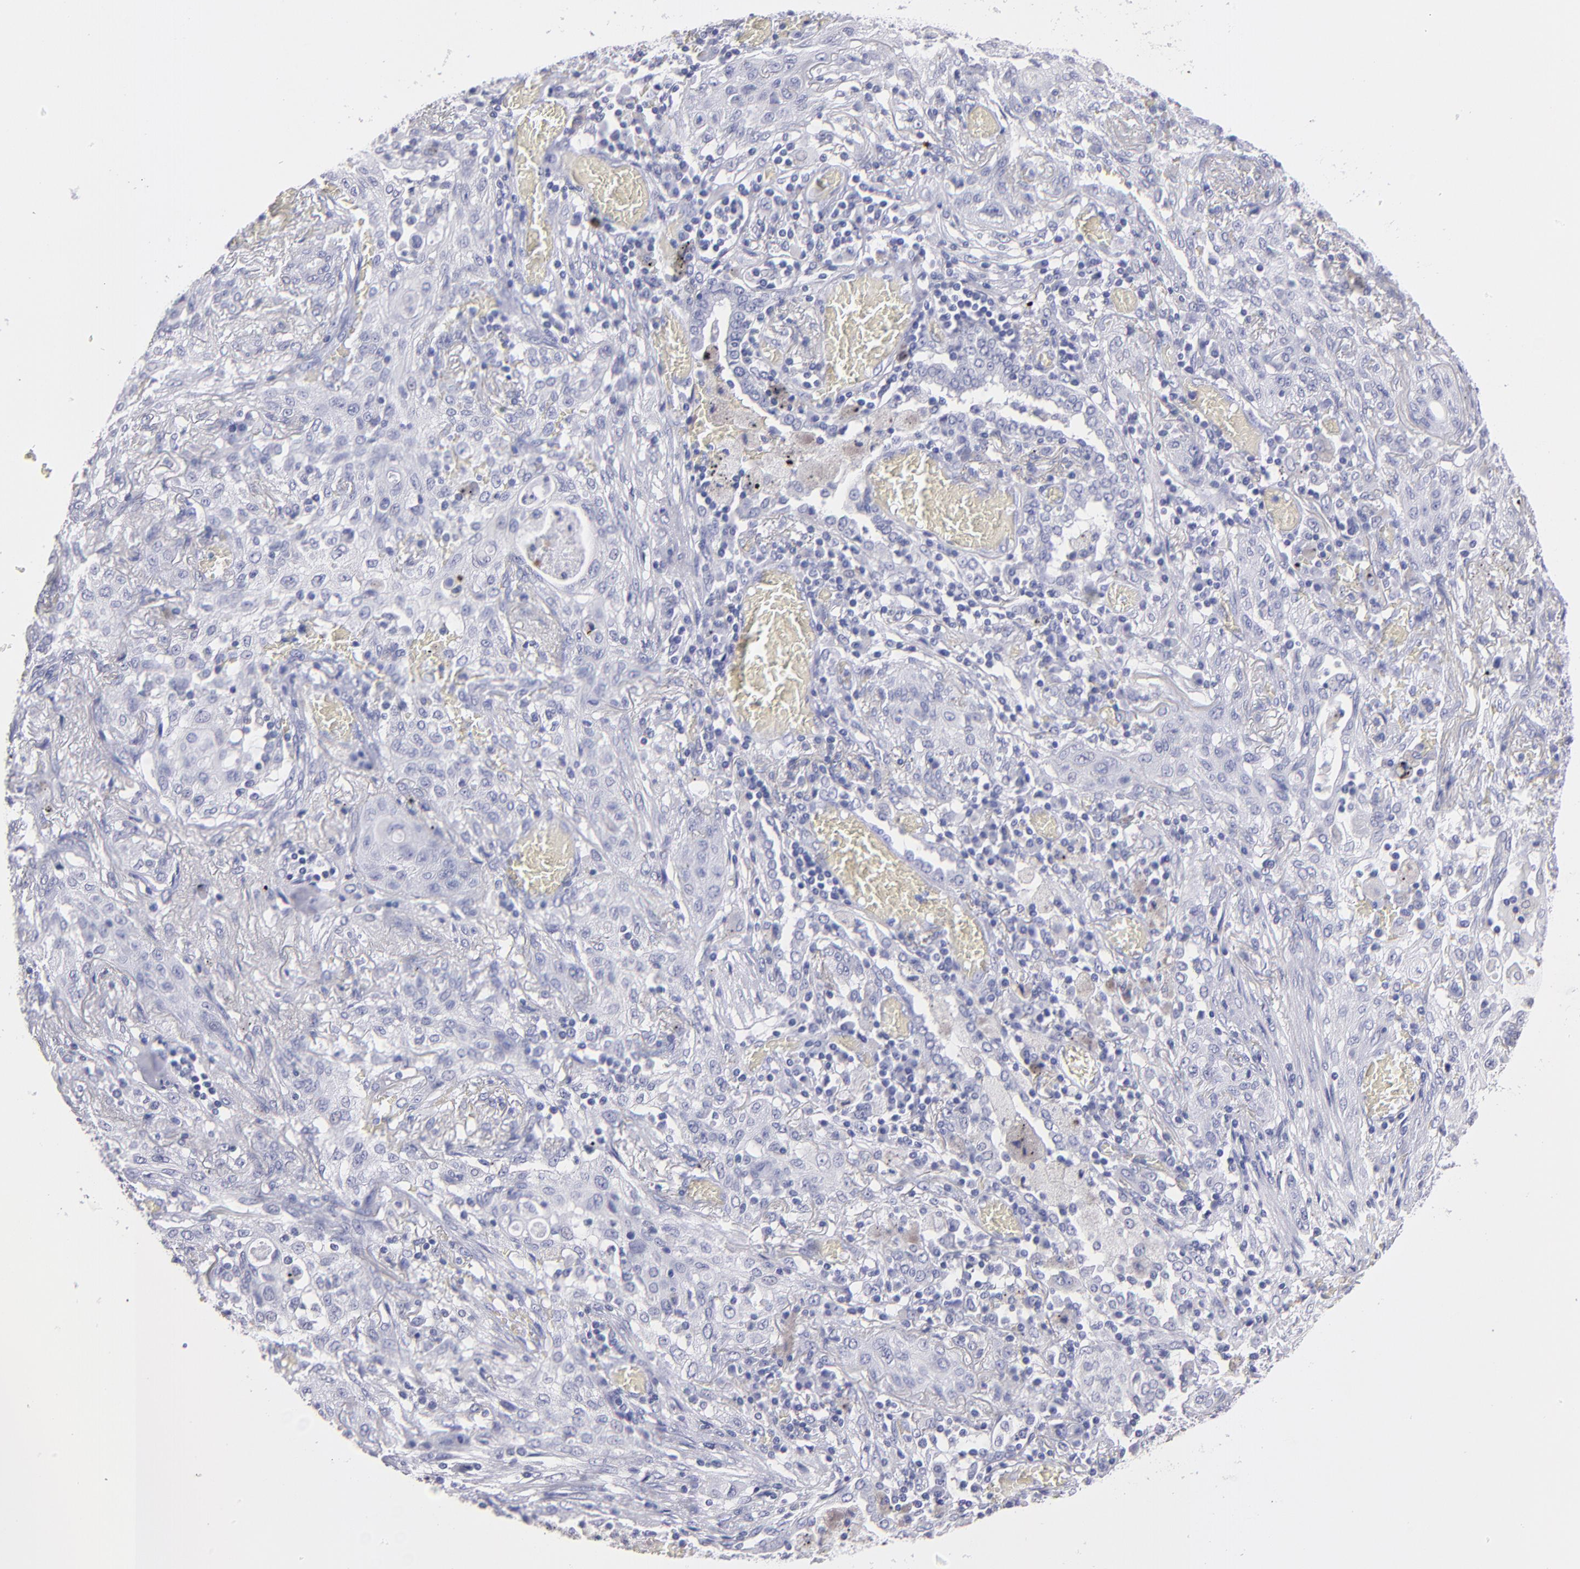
{"staining": {"intensity": "negative", "quantity": "none", "location": "none"}, "tissue": "lung cancer", "cell_type": "Tumor cells", "image_type": "cancer", "snomed": [{"axis": "morphology", "description": "Squamous cell carcinoma, NOS"}, {"axis": "topography", "description": "Lung"}], "caption": "Tumor cells show no significant protein positivity in lung squamous cell carcinoma.", "gene": "MB", "patient": {"sex": "female", "age": 47}}